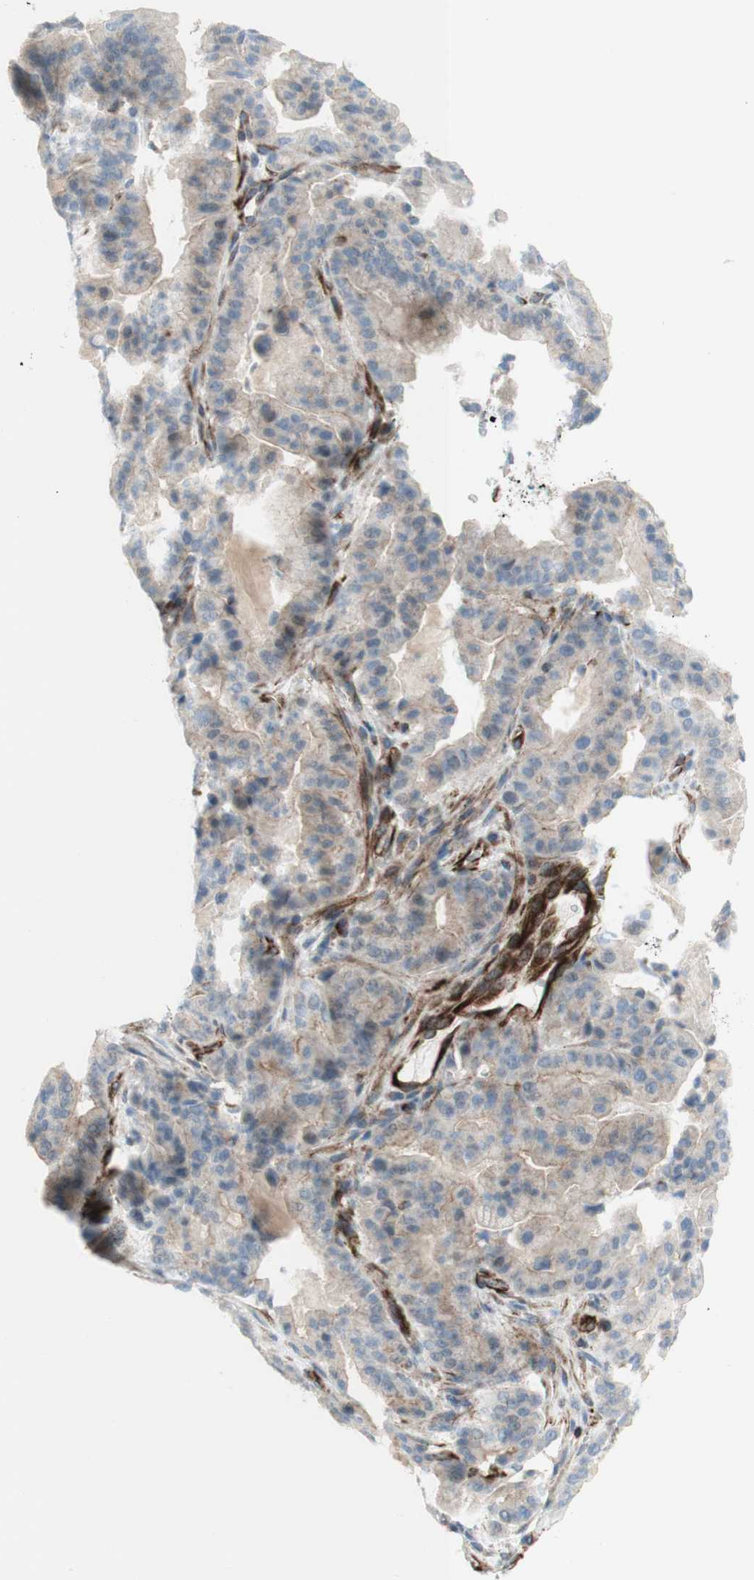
{"staining": {"intensity": "weak", "quantity": ">75%", "location": "cytoplasmic/membranous"}, "tissue": "pancreatic cancer", "cell_type": "Tumor cells", "image_type": "cancer", "snomed": [{"axis": "morphology", "description": "Adenocarcinoma, NOS"}, {"axis": "topography", "description": "Pancreas"}], "caption": "Adenocarcinoma (pancreatic) tissue exhibits weak cytoplasmic/membranous staining in approximately >75% of tumor cells", "gene": "POU2AF1", "patient": {"sex": "male", "age": 63}}